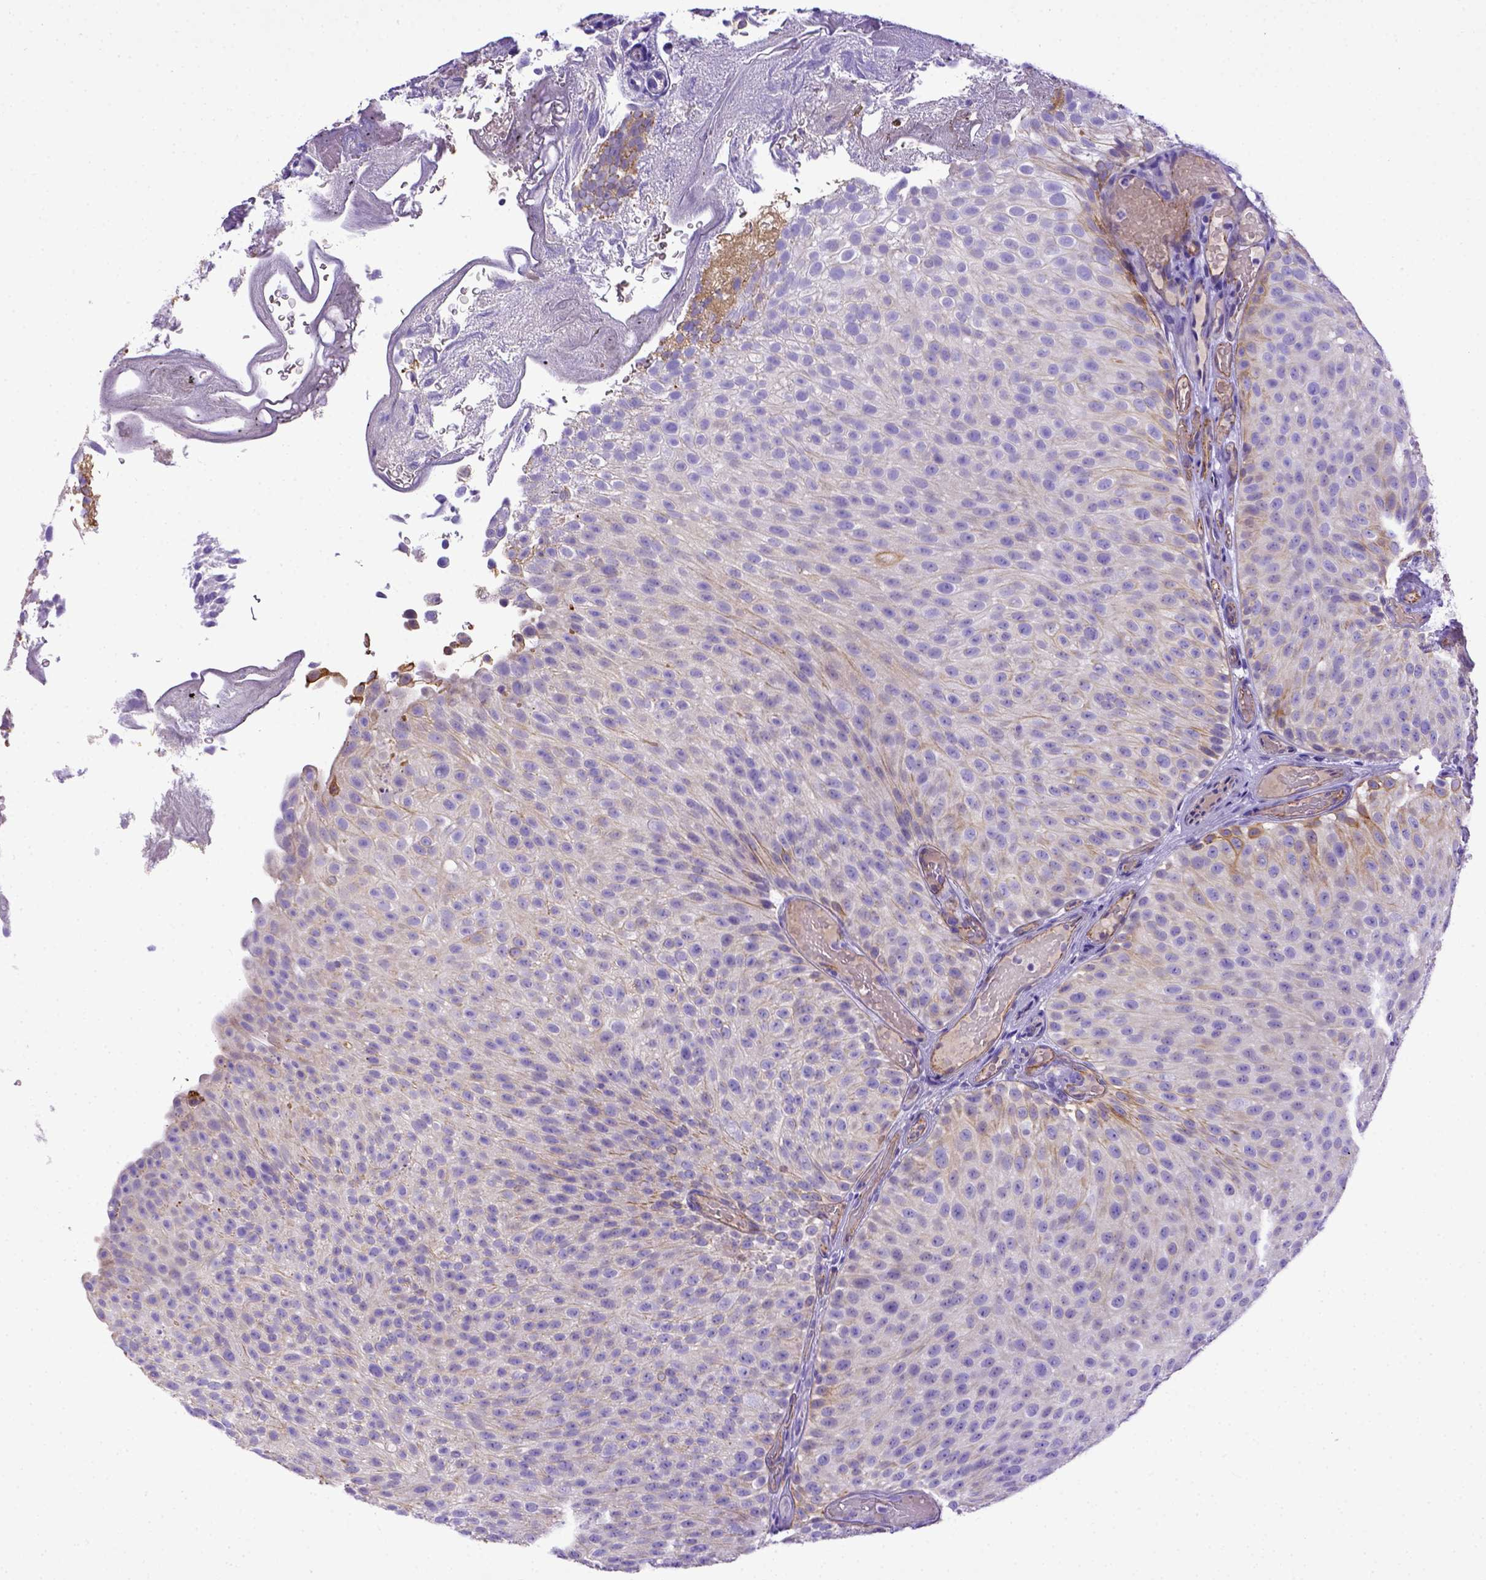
{"staining": {"intensity": "moderate", "quantity": "<25%", "location": "cytoplasmic/membranous"}, "tissue": "urothelial cancer", "cell_type": "Tumor cells", "image_type": "cancer", "snomed": [{"axis": "morphology", "description": "Urothelial carcinoma, Low grade"}, {"axis": "topography", "description": "Urinary bladder"}], "caption": "This micrograph shows immunohistochemistry staining of low-grade urothelial carcinoma, with low moderate cytoplasmic/membranous expression in about <25% of tumor cells.", "gene": "LRRC18", "patient": {"sex": "male", "age": 78}}